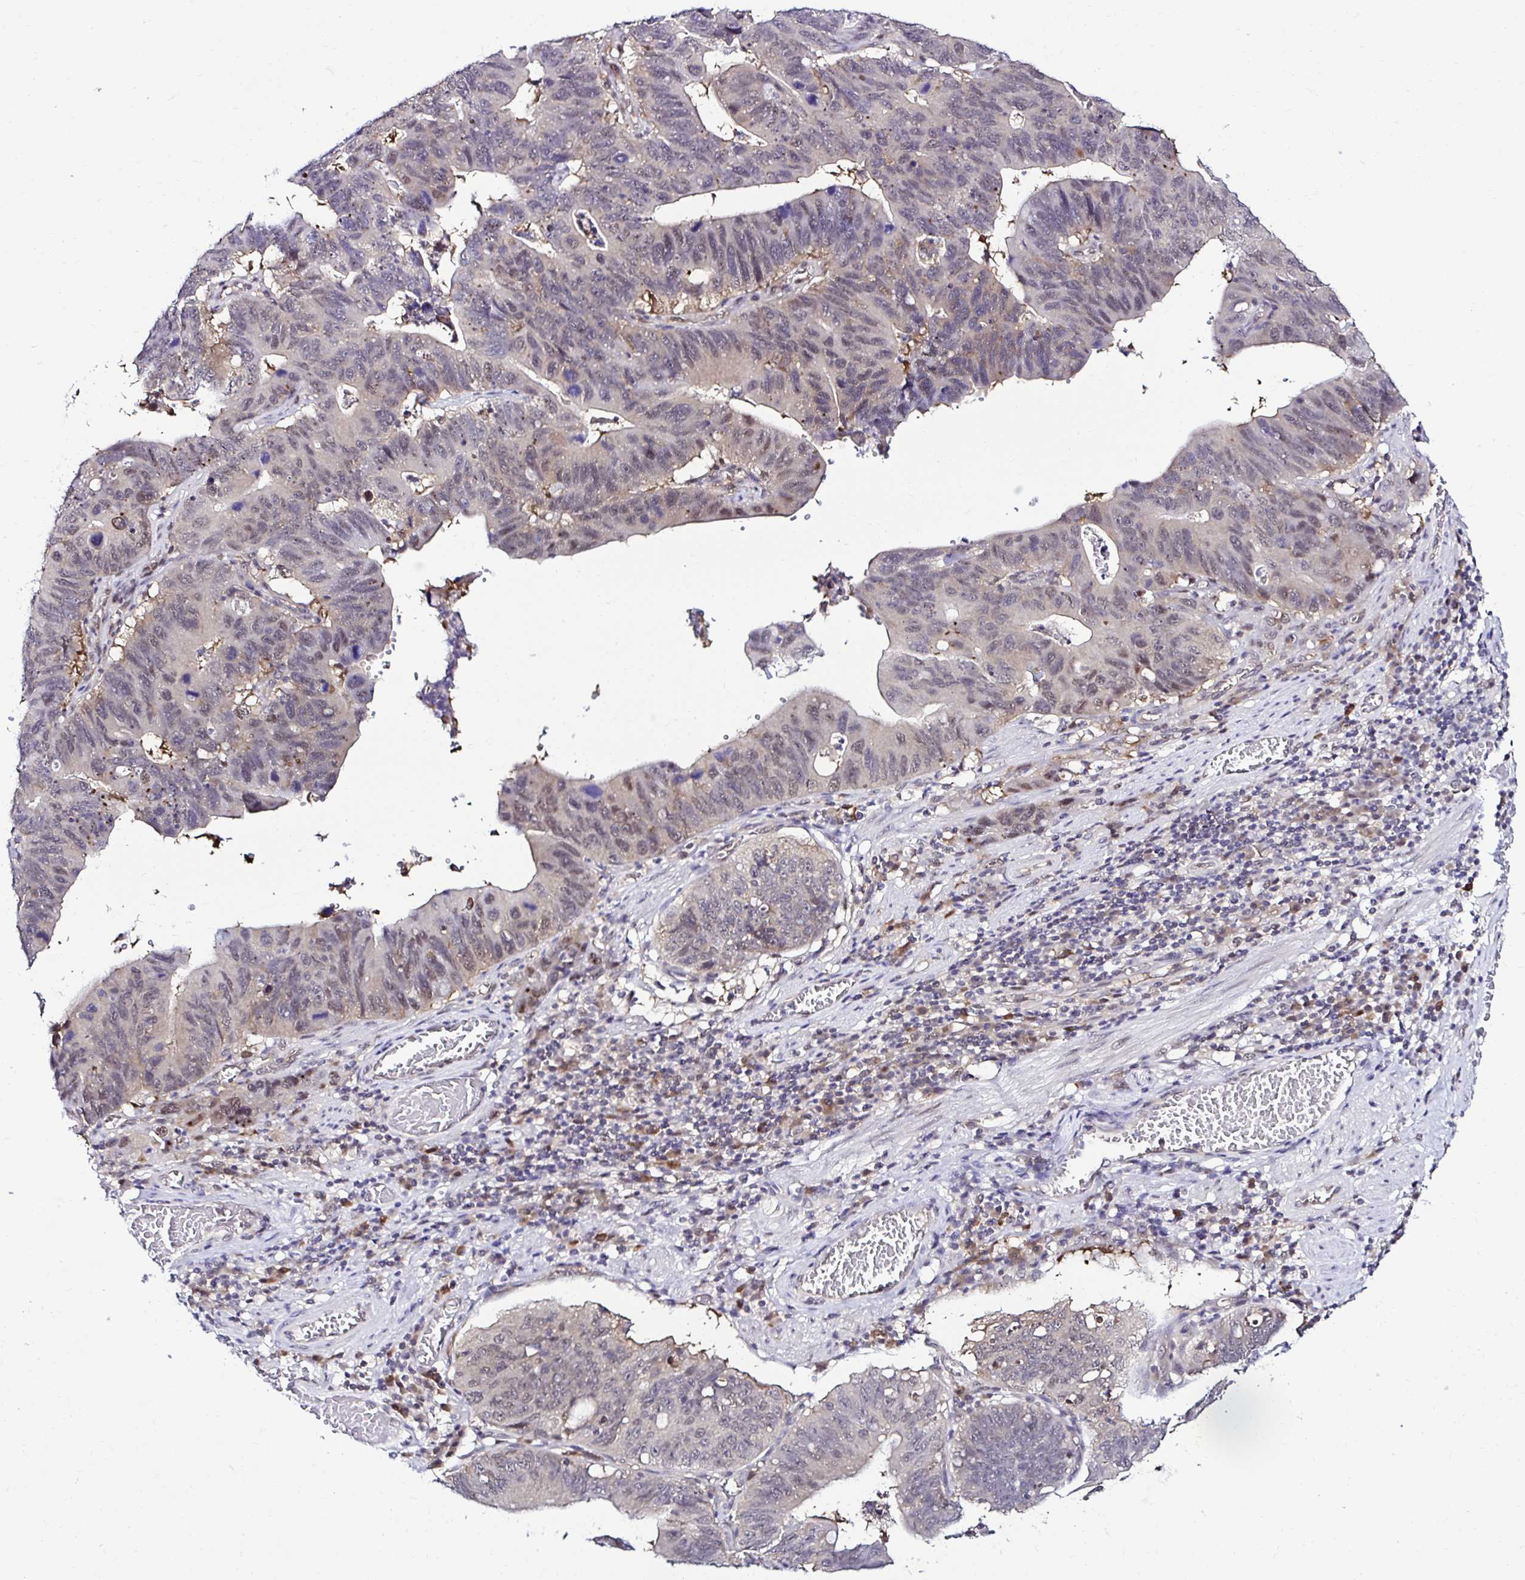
{"staining": {"intensity": "moderate", "quantity": "<25%", "location": "nuclear"}, "tissue": "stomach cancer", "cell_type": "Tumor cells", "image_type": "cancer", "snomed": [{"axis": "morphology", "description": "Adenocarcinoma, NOS"}, {"axis": "topography", "description": "Stomach"}], "caption": "Protein analysis of stomach cancer tissue demonstrates moderate nuclear staining in about <25% of tumor cells. Using DAB (3,3'-diaminobenzidine) (brown) and hematoxylin (blue) stains, captured at high magnification using brightfield microscopy.", "gene": "PSMD3", "patient": {"sex": "male", "age": 59}}